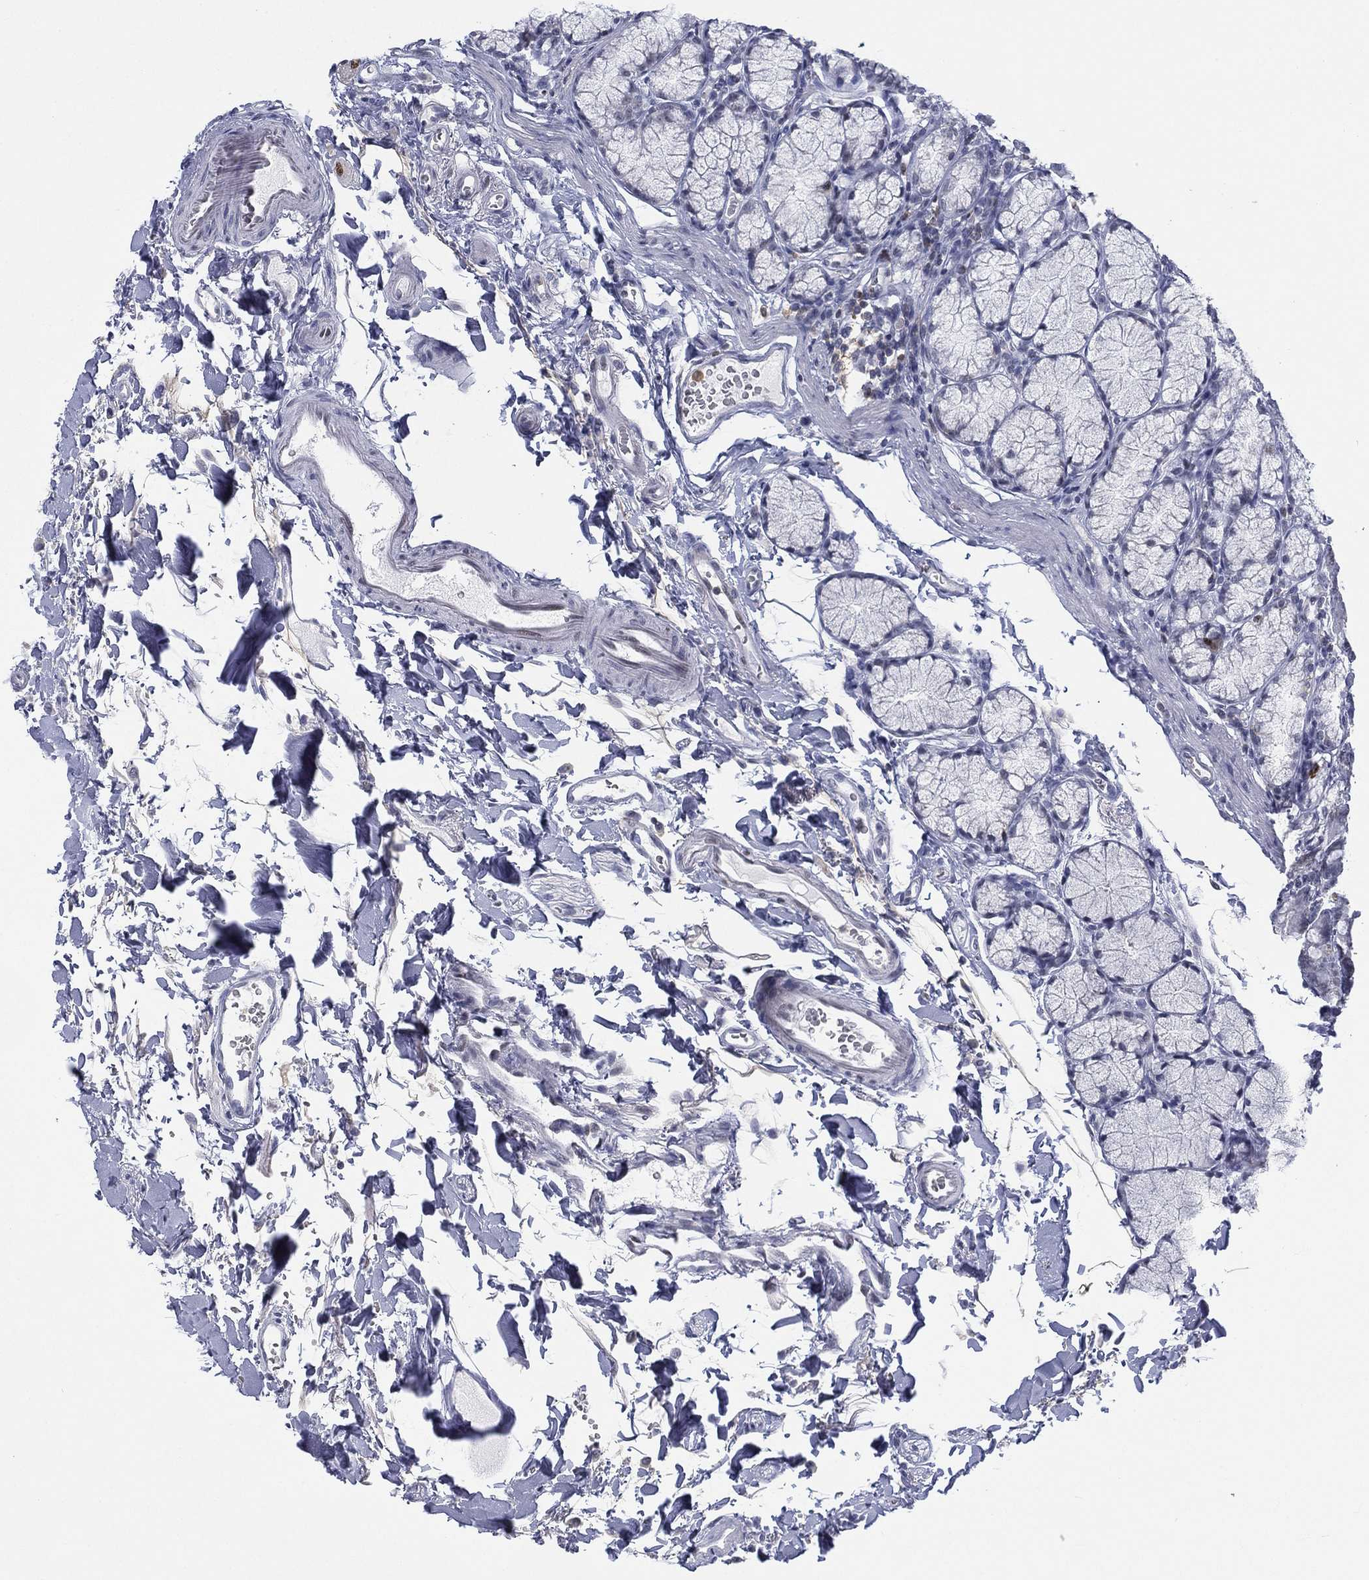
{"staining": {"intensity": "moderate", "quantity": "<25%", "location": "nuclear"}, "tissue": "duodenum", "cell_type": "Glandular cells", "image_type": "normal", "snomed": [{"axis": "morphology", "description": "Normal tissue, NOS"}, {"axis": "topography", "description": "Duodenum"}], "caption": "An immunohistochemistry (IHC) histopathology image of unremarkable tissue is shown. Protein staining in brown shows moderate nuclear positivity in duodenum within glandular cells.", "gene": "ZNF711", "patient": {"sex": "female", "age": 67}}